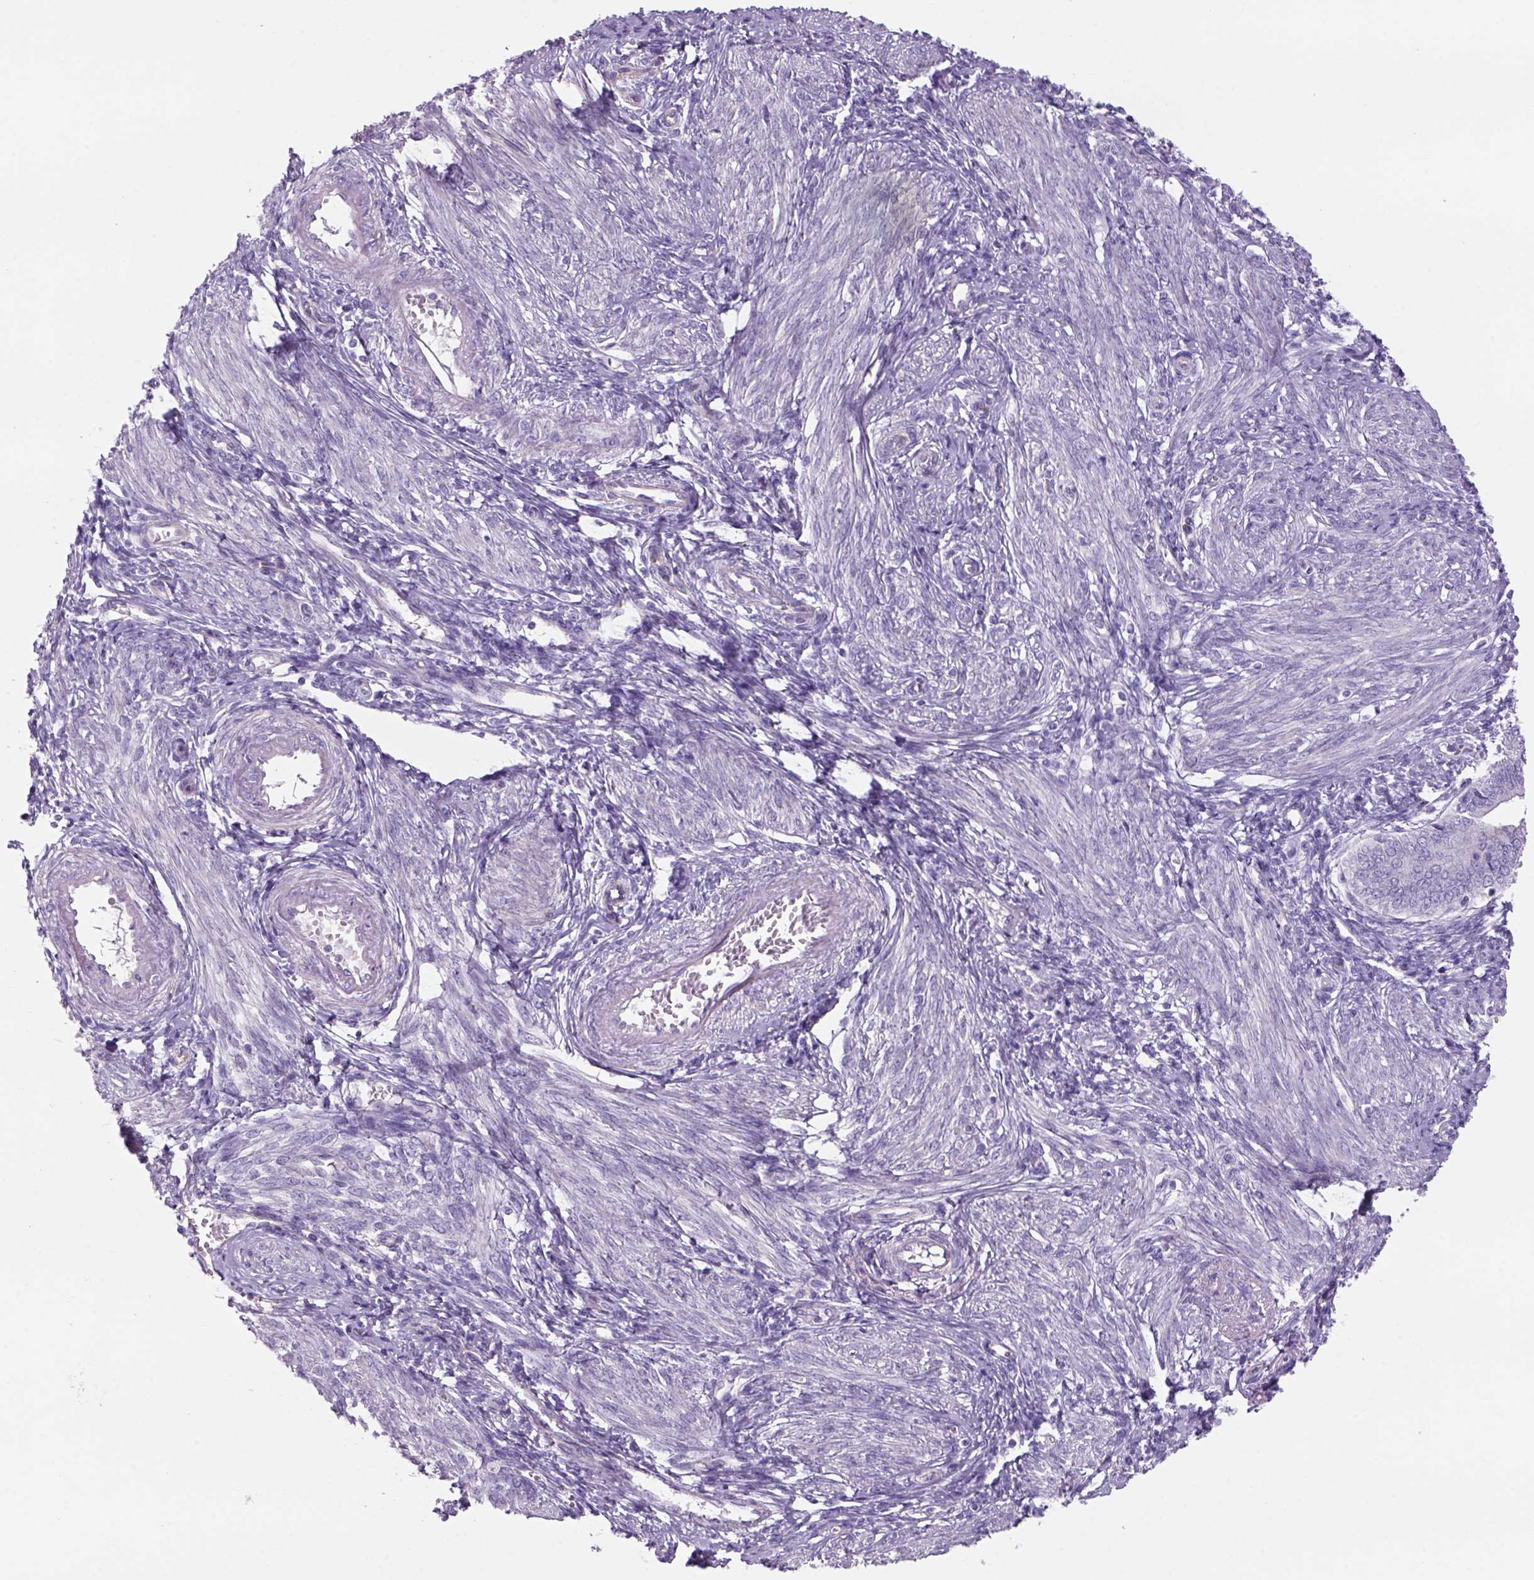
{"staining": {"intensity": "negative", "quantity": "none", "location": "none"}, "tissue": "endometrium", "cell_type": "Cells in endometrial stroma", "image_type": "normal", "snomed": [{"axis": "morphology", "description": "Normal tissue, NOS"}, {"axis": "topography", "description": "Endometrium"}], "caption": "Immunohistochemistry (IHC) micrograph of benign endometrium: human endometrium stained with DAB (3,3'-diaminobenzidine) displays no significant protein staining in cells in endometrial stroma.", "gene": "TENM4", "patient": {"sex": "female", "age": 42}}